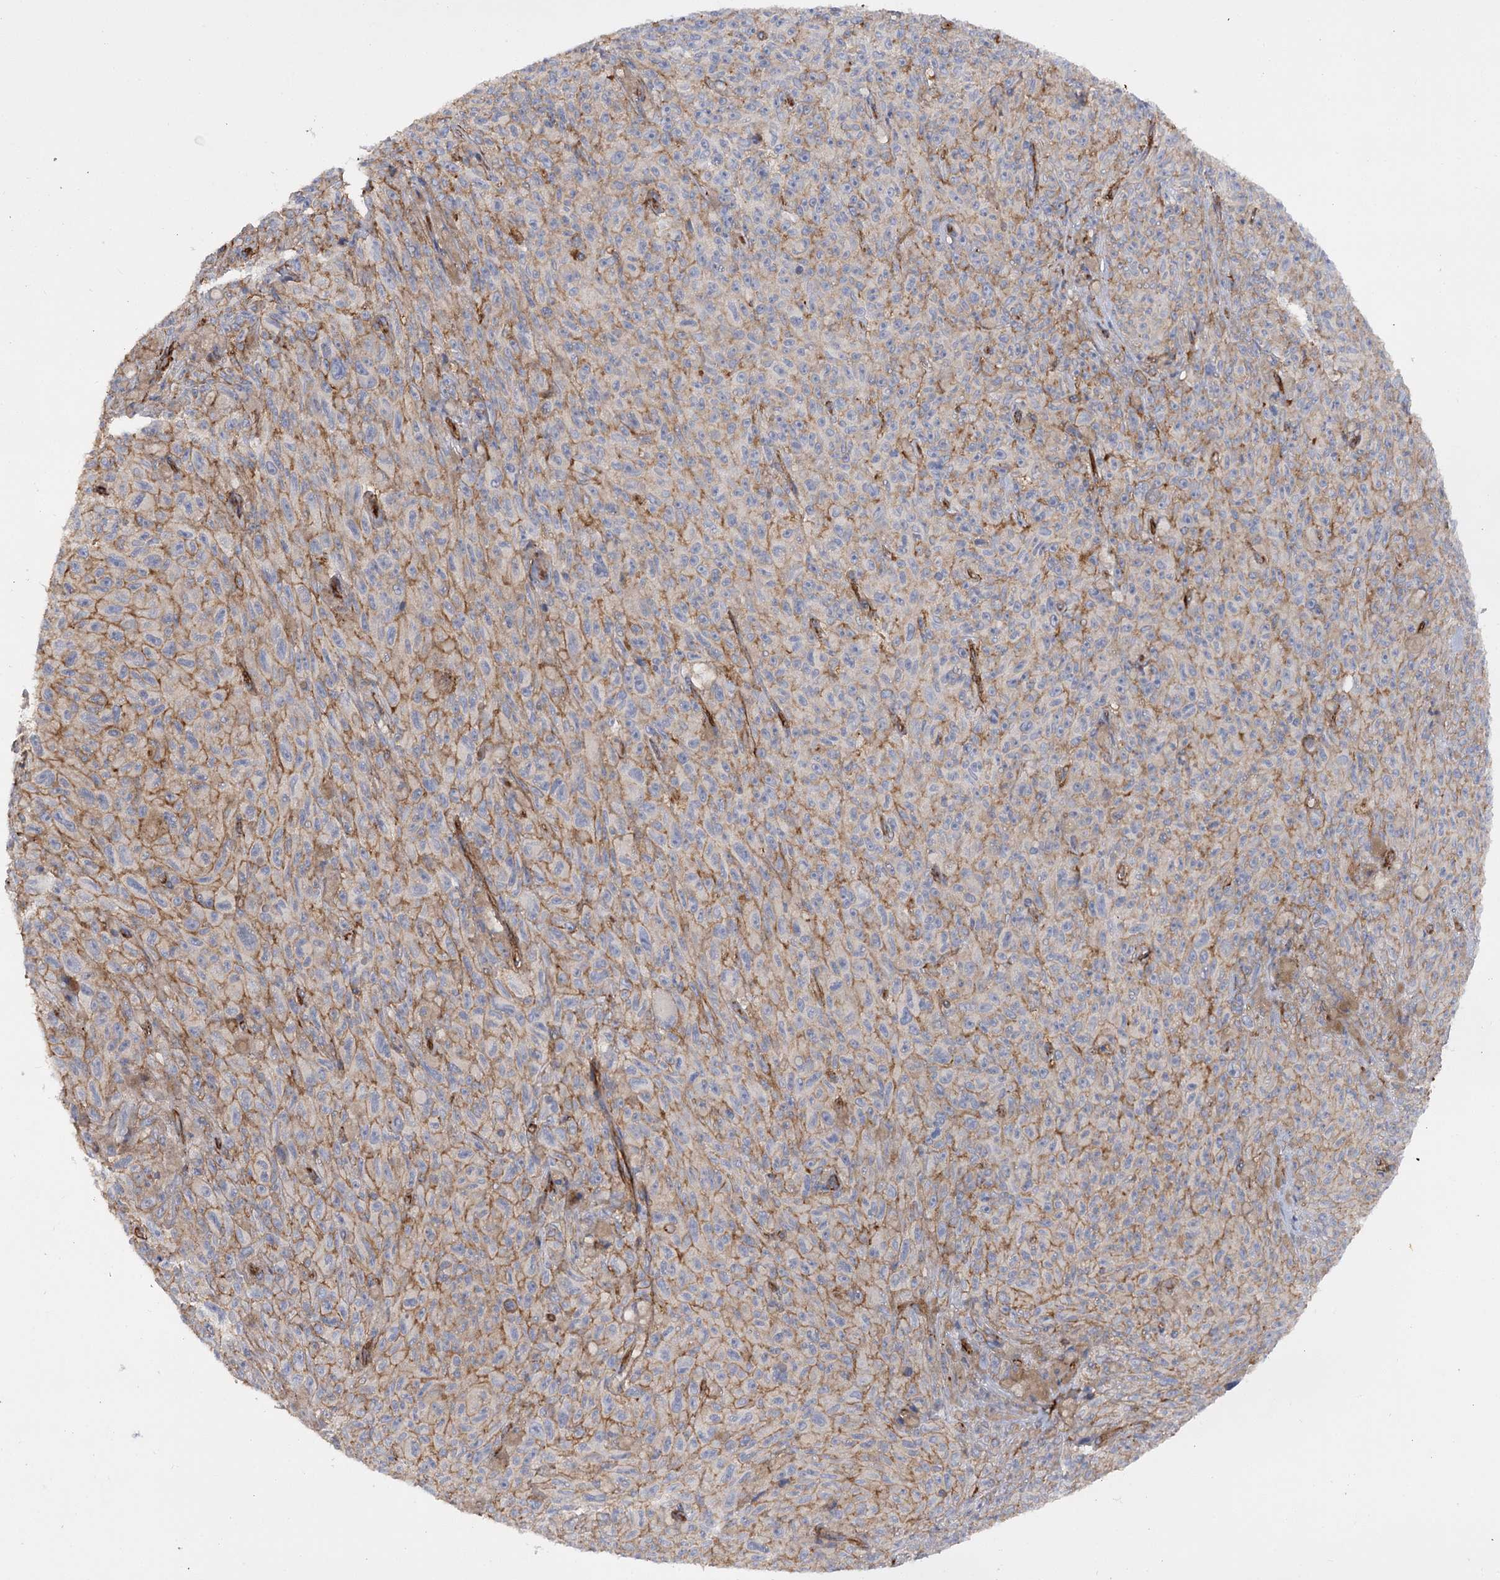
{"staining": {"intensity": "moderate", "quantity": "<25%", "location": "cytoplasmic/membranous"}, "tissue": "melanoma", "cell_type": "Tumor cells", "image_type": "cancer", "snomed": [{"axis": "morphology", "description": "Malignant melanoma, NOS"}, {"axis": "topography", "description": "Skin"}], "caption": "Moderate cytoplasmic/membranous protein expression is seen in about <25% of tumor cells in melanoma. (brown staining indicates protein expression, while blue staining denotes nuclei).", "gene": "SYNPO2", "patient": {"sex": "female", "age": 82}}